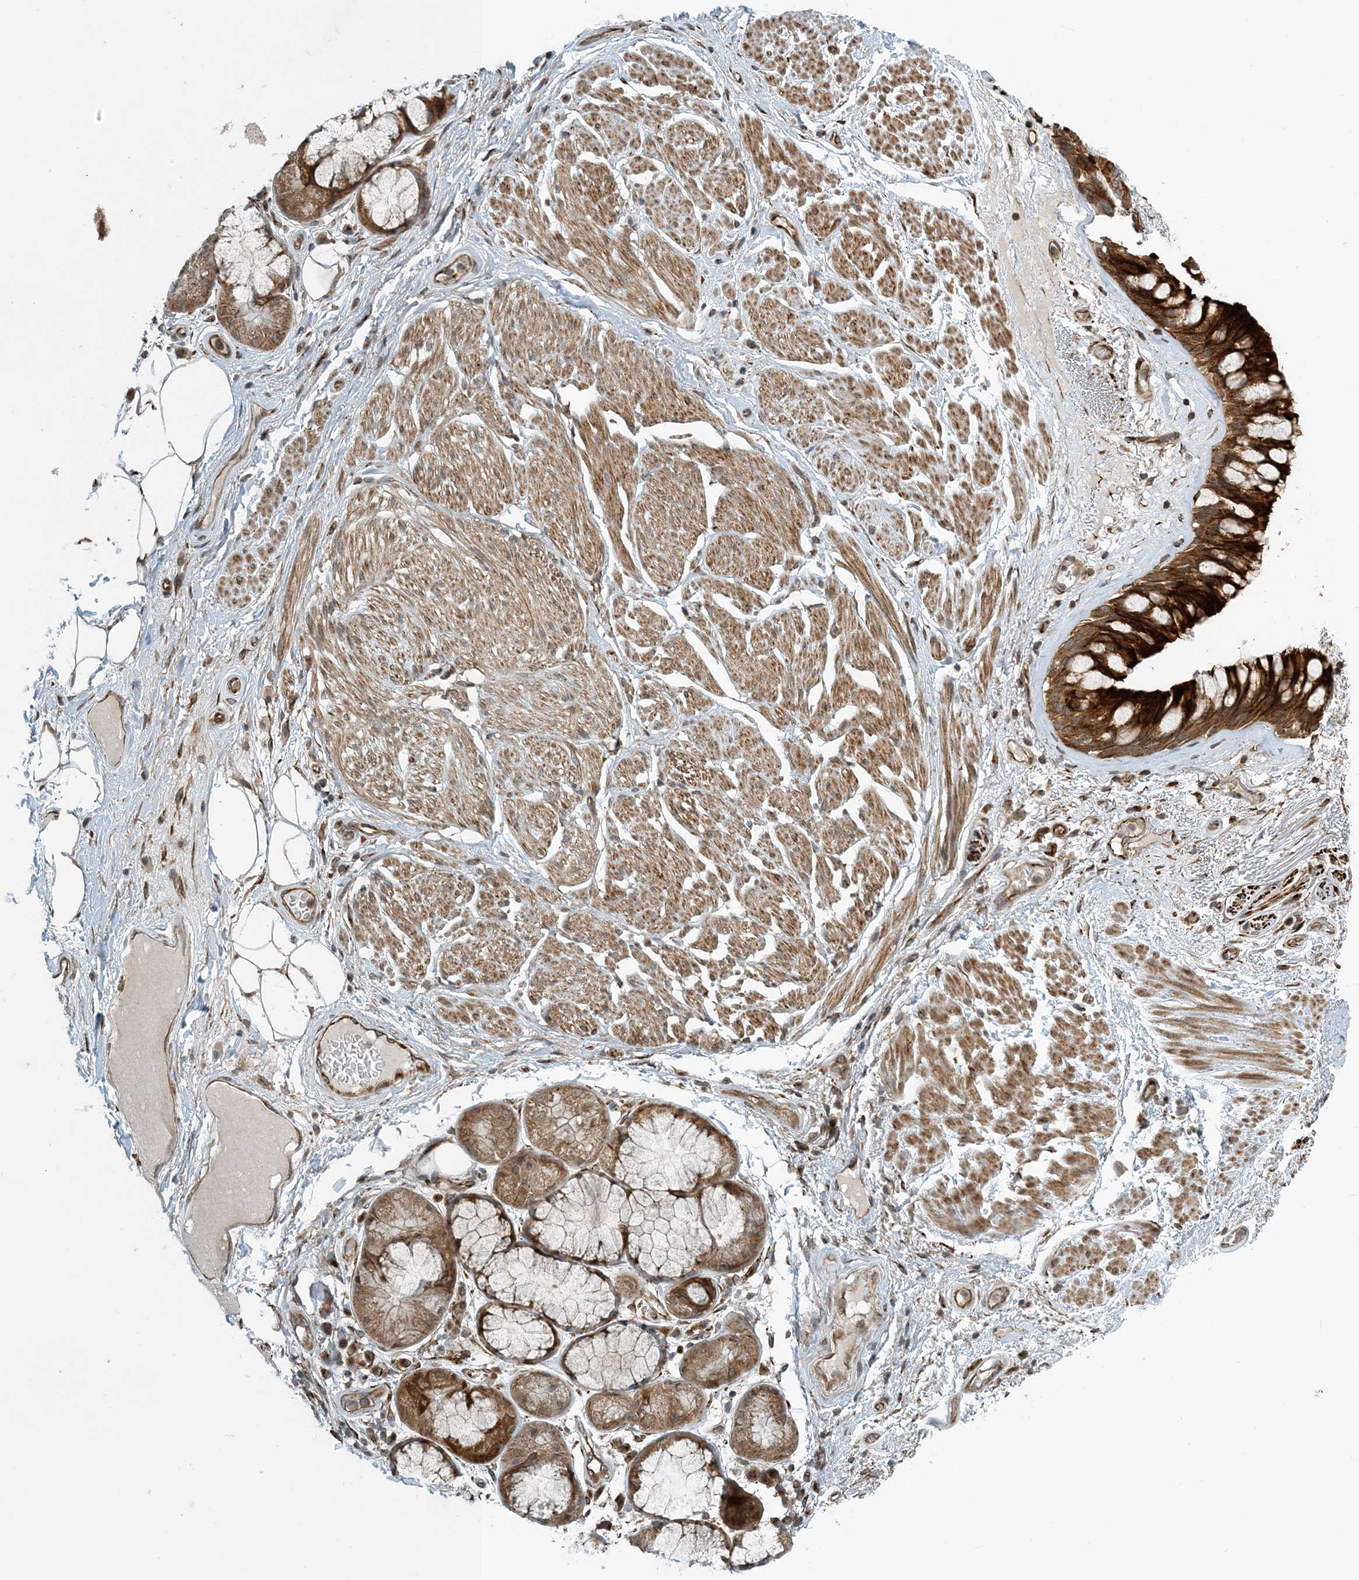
{"staining": {"intensity": "moderate", "quantity": "25%-75%", "location": "cytoplasmic/membranous"}, "tissue": "adipose tissue", "cell_type": "Adipocytes", "image_type": "normal", "snomed": [{"axis": "morphology", "description": "Normal tissue, NOS"}, {"axis": "topography", "description": "Bronchus"}], "caption": "This histopathology image reveals normal adipose tissue stained with immunohistochemistry to label a protein in brown. The cytoplasmic/membranous of adipocytes show moderate positivity for the protein. Nuclei are counter-stained blue.", "gene": "ZBTB3", "patient": {"sex": "male", "age": 66}}